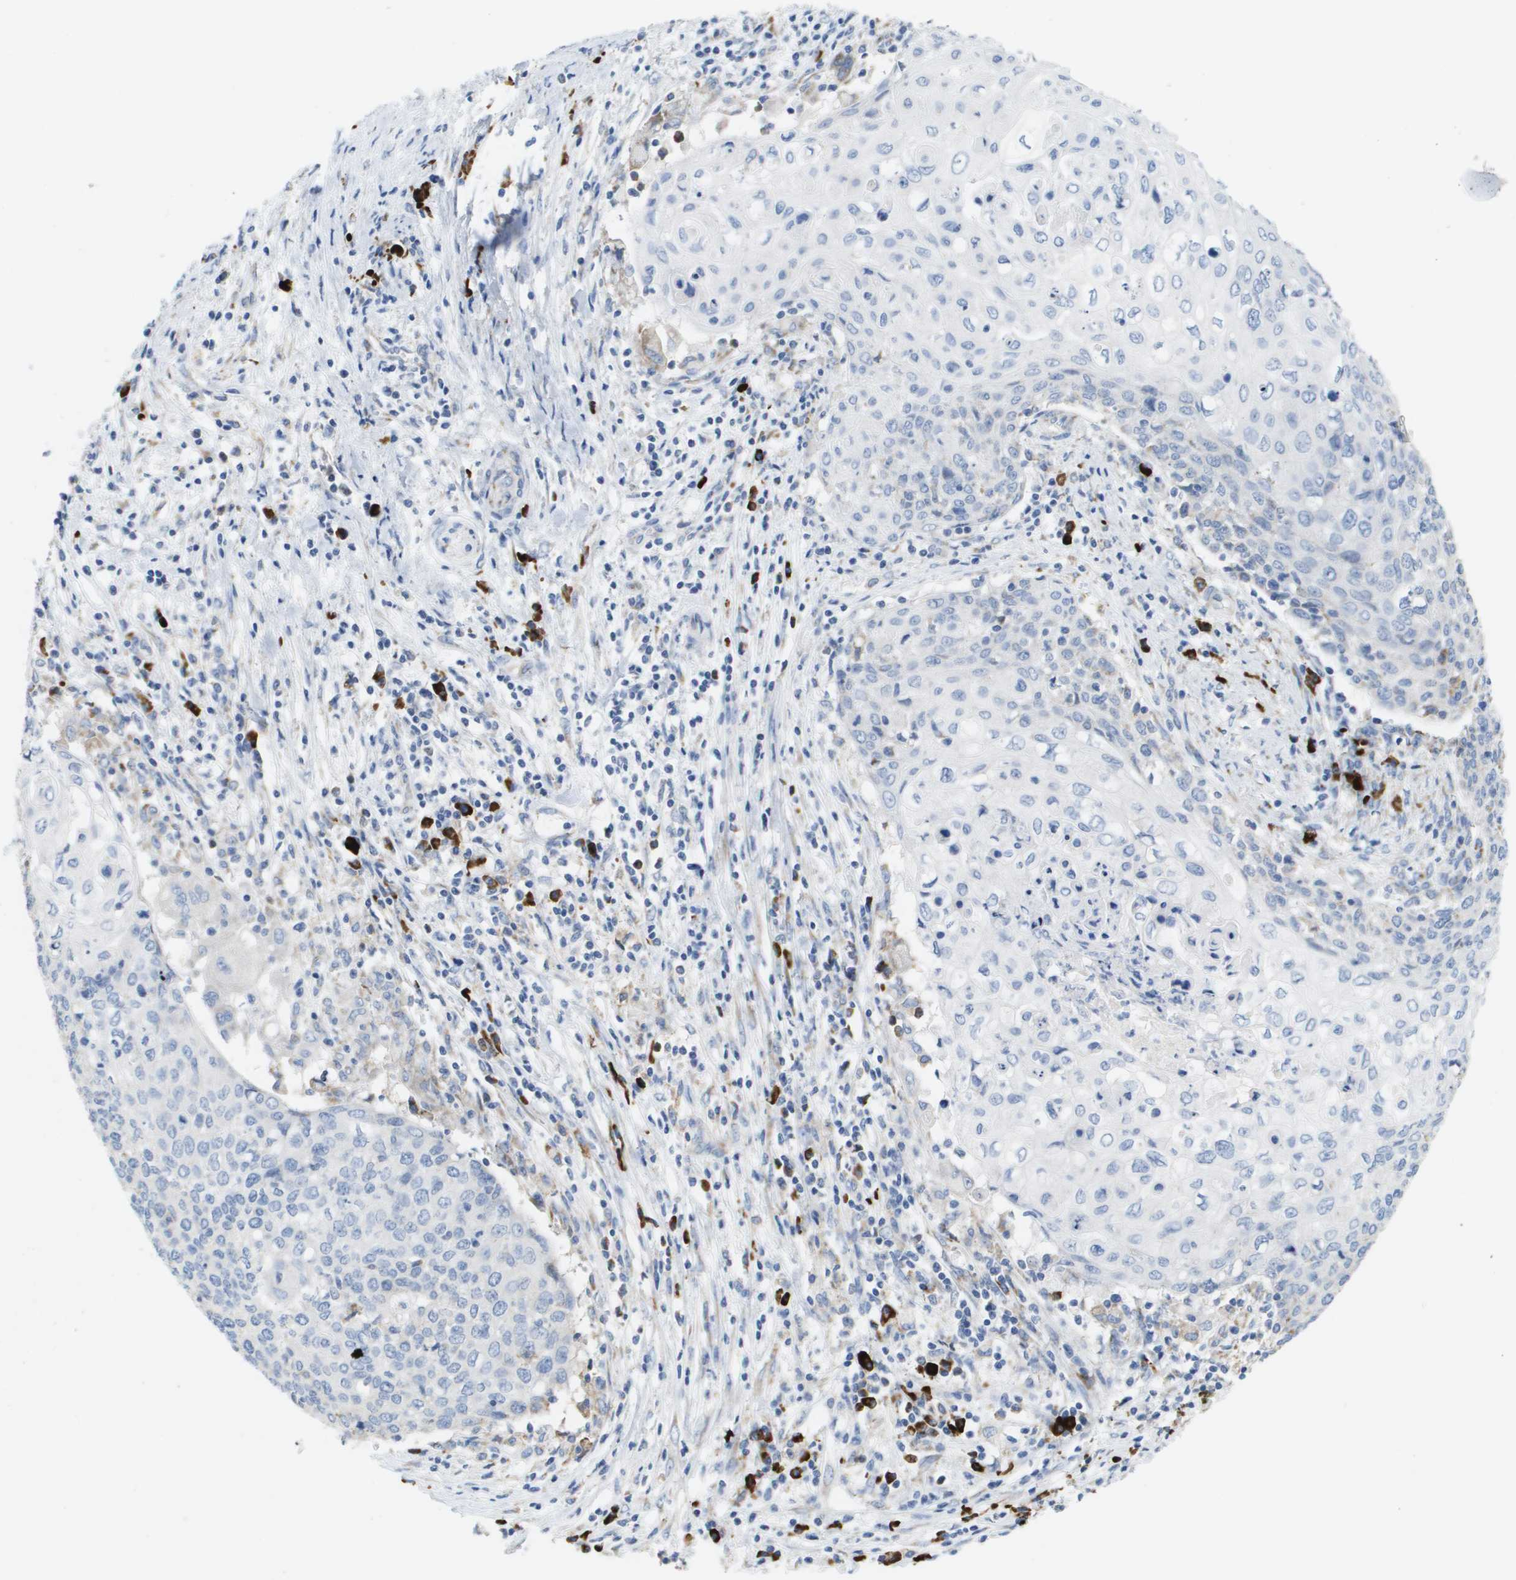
{"staining": {"intensity": "negative", "quantity": "none", "location": "none"}, "tissue": "cervical cancer", "cell_type": "Tumor cells", "image_type": "cancer", "snomed": [{"axis": "morphology", "description": "Squamous cell carcinoma, NOS"}, {"axis": "topography", "description": "Cervix"}], "caption": "This is an immunohistochemistry (IHC) photomicrograph of cervical squamous cell carcinoma. There is no expression in tumor cells.", "gene": "CD3G", "patient": {"sex": "female", "age": 39}}